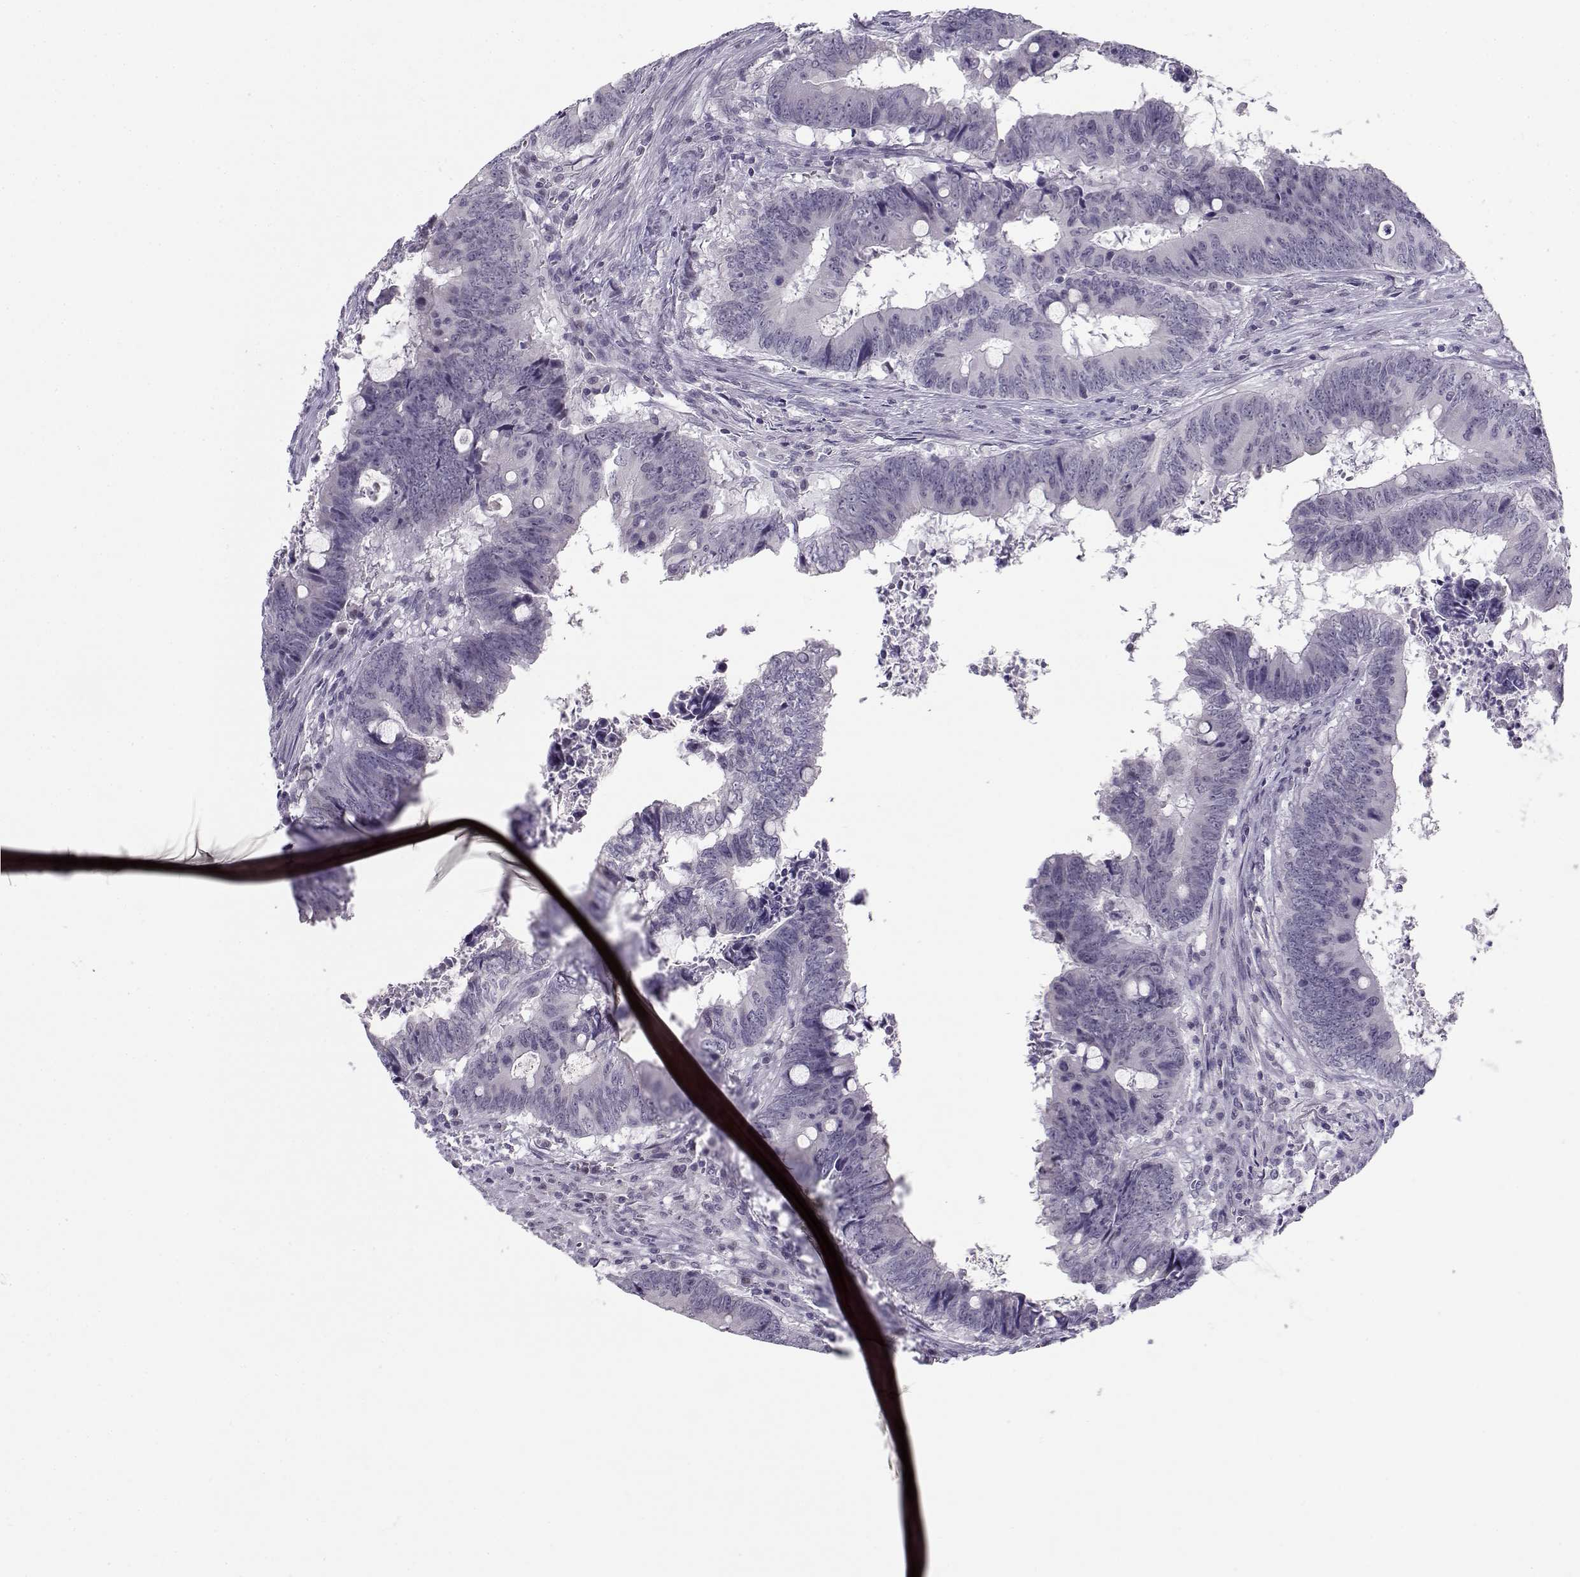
{"staining": {"intensity": "negative", "quantity": "none", "location": "none"}, "tissue": "colorectal cancer", "cell_type": "Tumor cells", "image_type": "cancer", "snomed": [{"axis": "morphology", "description": "Adenocarcinoma, NOS"}, {"axis": "topography", "description": "Colon"}], "caption": "DAB immunohistochemical staining of human colorectal cancer (adenocarcinoma) exhibits no significant staining in tumor cells.", "gene": "C16orf86", "patient": {"sex": "female", "age": 82}}